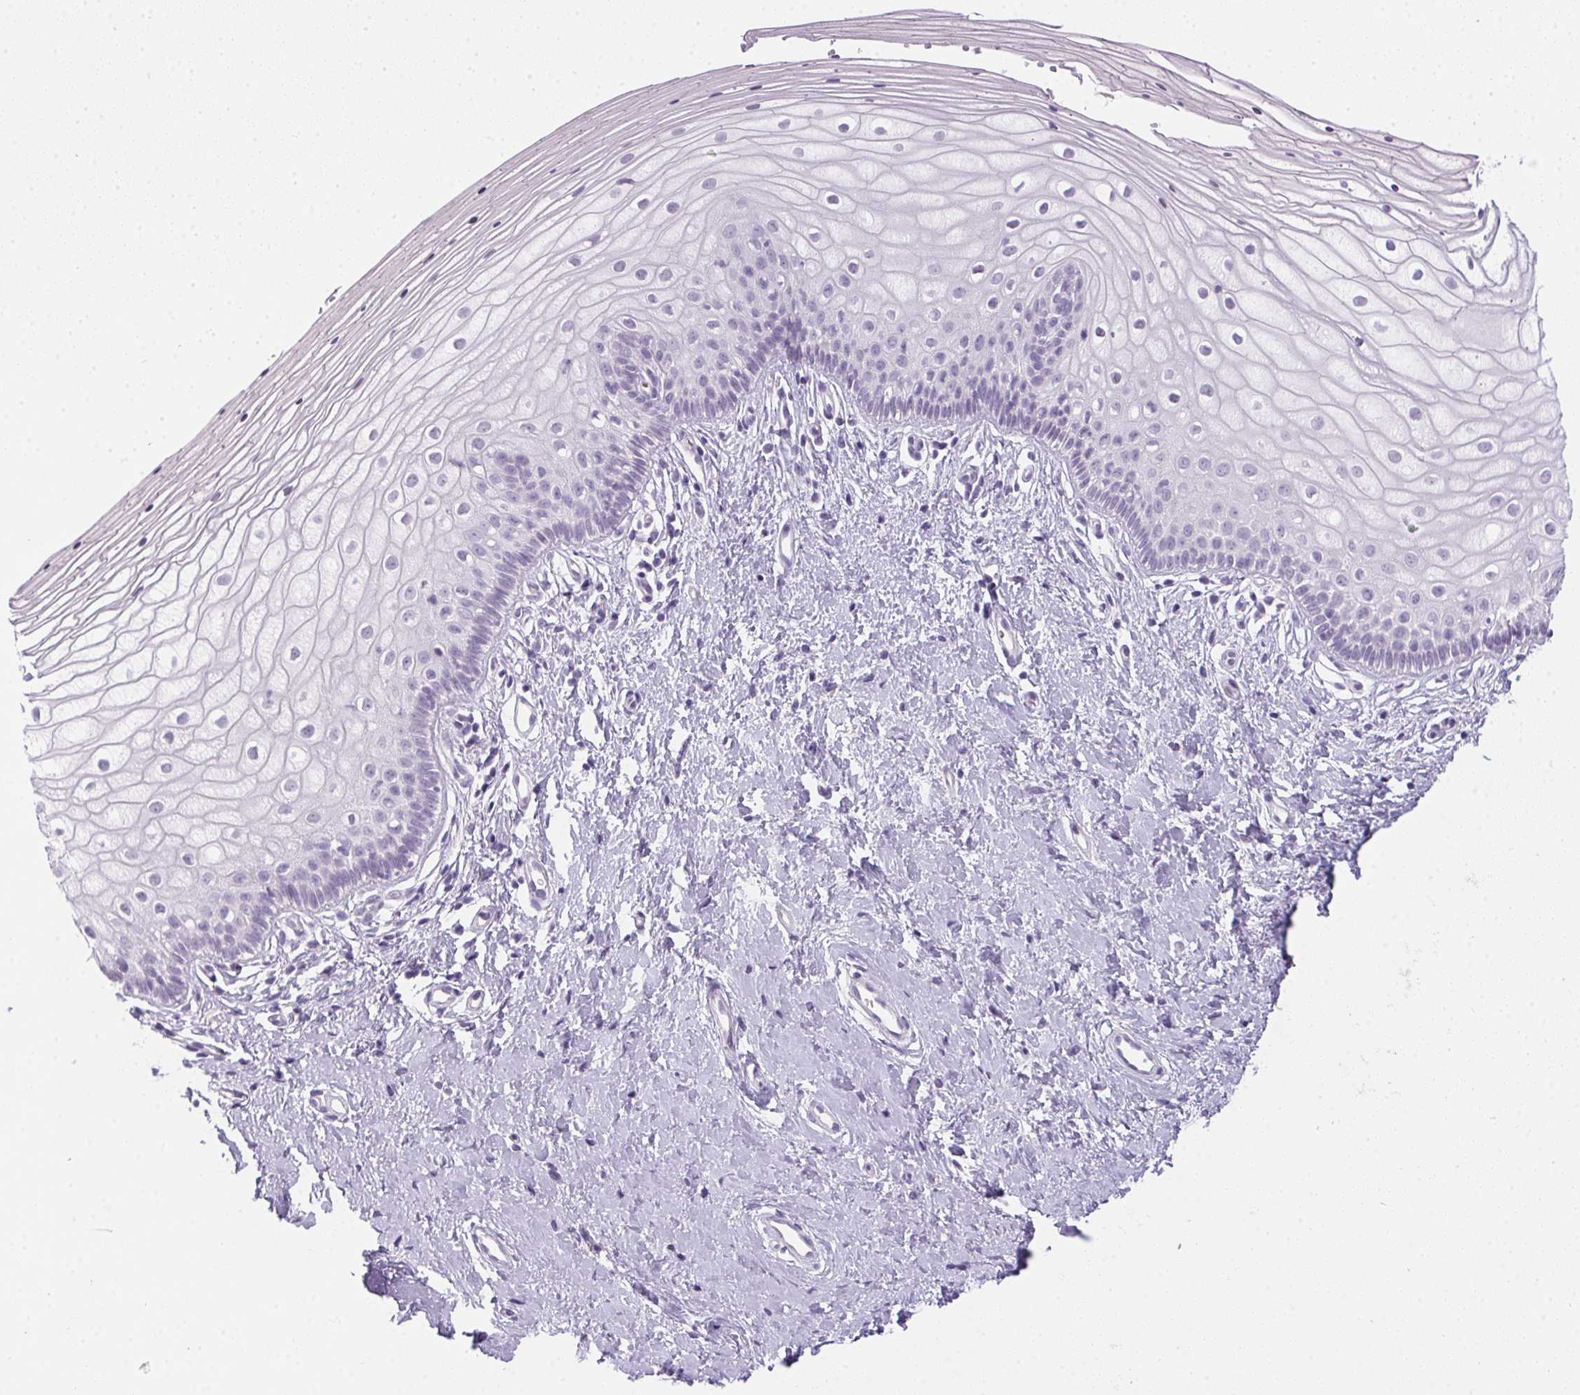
{"staining": {"intensity": "negative", "quantity": "none", "location": "none"}, "tissue": "vagina", "cell_type": "Squamous epithelial cells", "image_type": "normal", "snomed": [{"axis": "morphology", "description": "Normal tissue, NOS"}, {"axis": "topography", "description": "Vagina"}], "caption": "A histopathology image of vagina stained for a protein demonstrates no brown staining in squamous epithelial cells. (DAB (3,3'-diaminobenzidine) immunohistochemistry (IHC) visualized using brightfield microscopy, high magnification).", "gene": "PRL", "patient": {"sex": "female", "age": 39}}